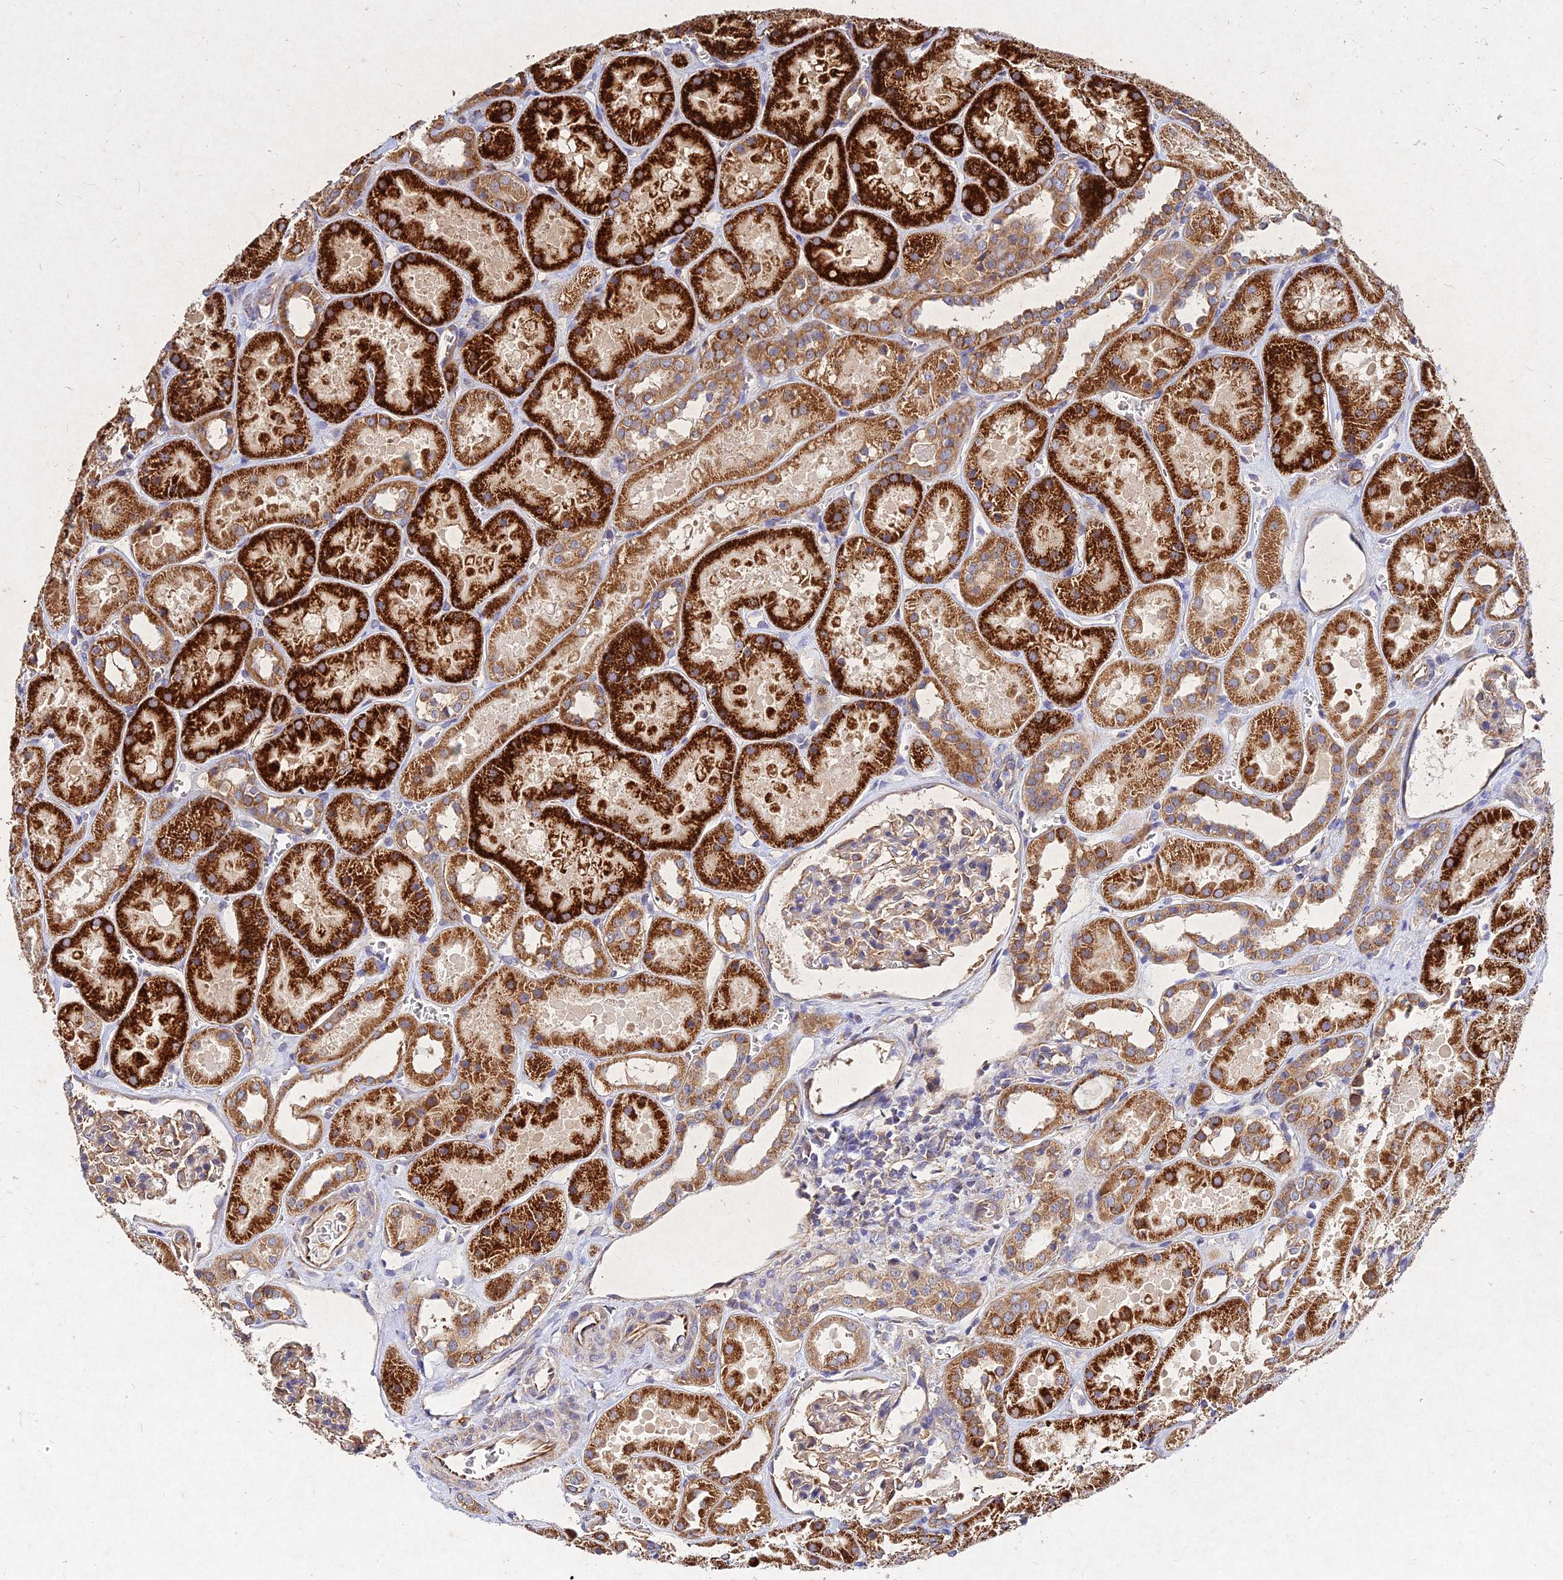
{"staining": {"intensity": "moderate", "quantity": "25%-75%", "location": "cytoplasmic/membranous"}, "tissue": "kidney", "cell_type": "Cells in glomeruli", "image_type": "normal", "snomed": [{"axis": "morphology", "description": "Normal tissue, NOS"}, {"axis": "topography", "description": "Kidney"}], "caption": "A high-resolution histopathology image shows IHC staining of normal kidney, which exhibits moderate cytoplasmic/membranous expression in approximately 25%-75% of cells in glomeruli.", "gene": "SKA1", "patient": {"sex": "female", "age": 41}}